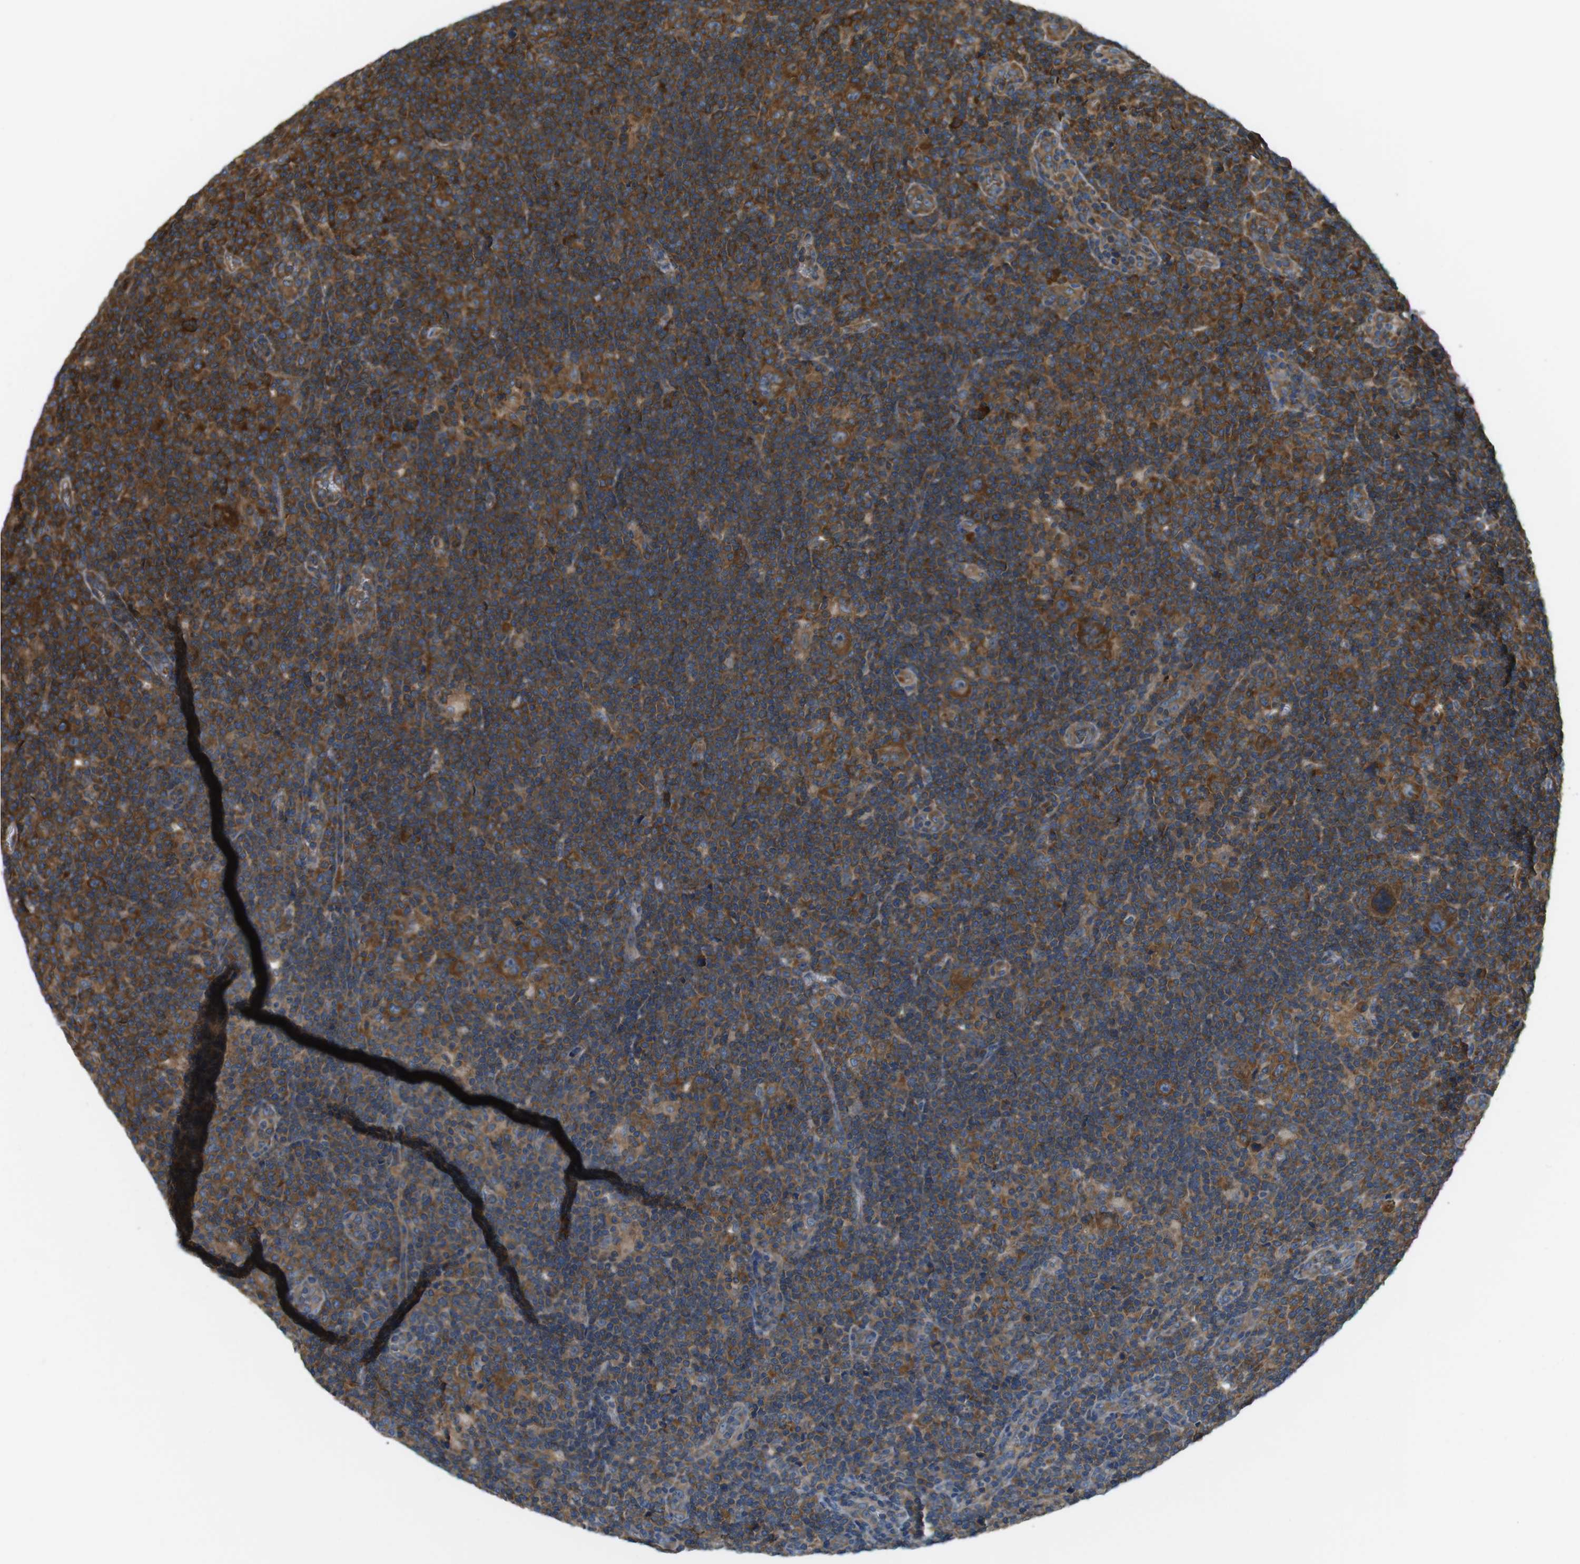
{"staining": {"intensity": "strong", "quantity": ">75%", "location": "cytoplasmic/membranous"}, "tissue": "lymphoma", "cell_type": "Tumor cells", "image_type": "cancer", "snomed": [{"axis": "morphology", "description": "Hodgkin's disease, NOS"}, {"axis": "topography", "description": "Lymph node"}], "caption": "Strong cytoplasmic/membranous protein expression is appreciated in approximately >75% of tumor cells in Hodgkin's disease.", "gene": "TSC1", "patient": {"sex": "female", "age": 57}}